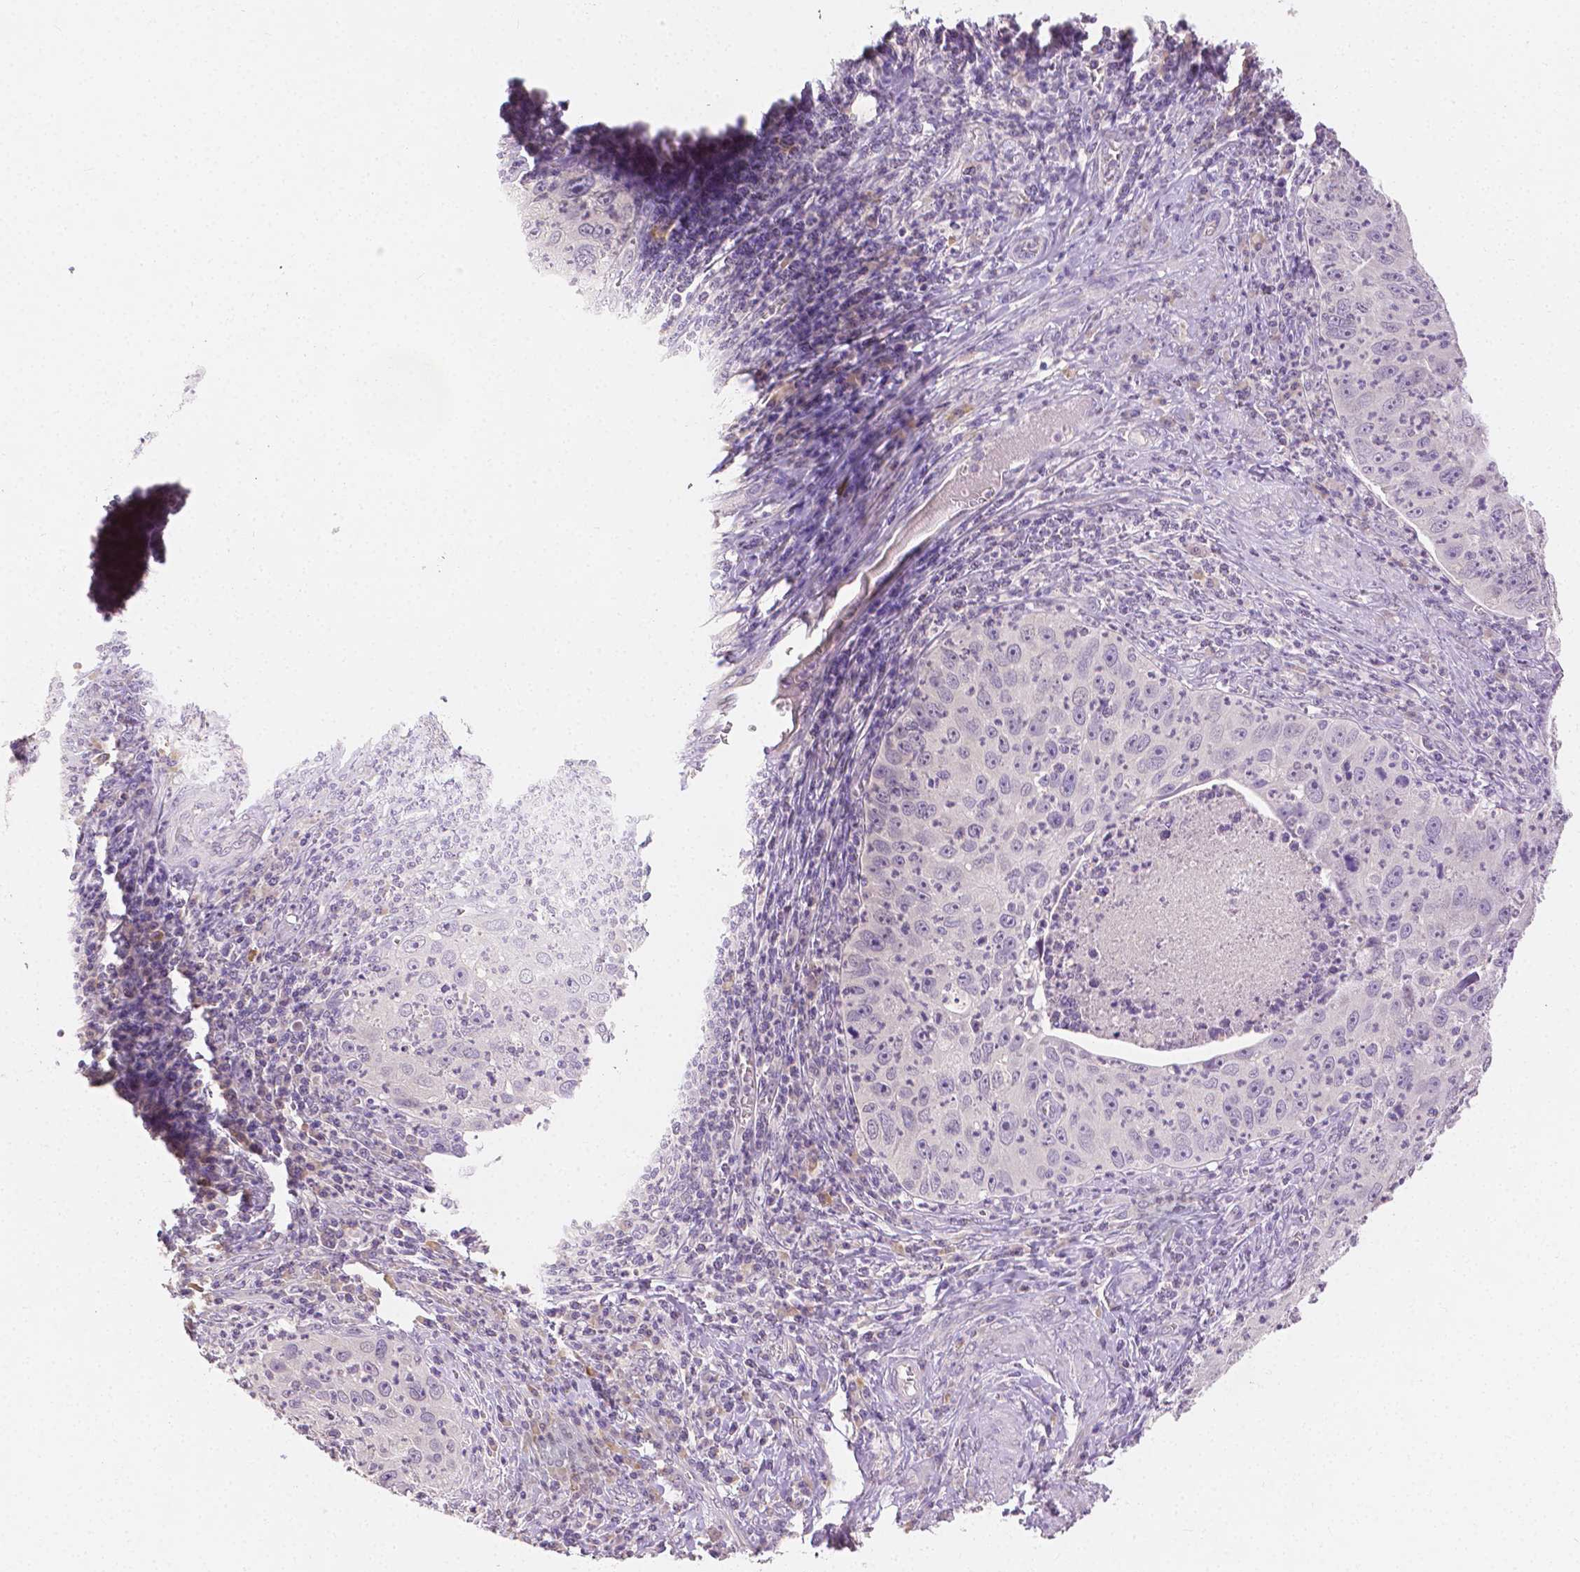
{"staining": {"intensity": "moderate", "quantity": "<25%", "location": "cytoplasmic/membranous"}, "tissue": "cervical cancer", "cell_type": "Tumor cells", "image_type": "cancer", "snomed": [{"axis": "morphology", "description": "Squamous cell carcinoma, NOS"}, {"axis": "topography", "description": "Cervix"}], "caption": "Immunohistochemical staining of cervical cancer demonstrates low levels of moderate cytoplasmic/membranous expression in about <25% of tumor cells.", "gene": "TGM1", "patient": {"sex": "female", "age": 30}}